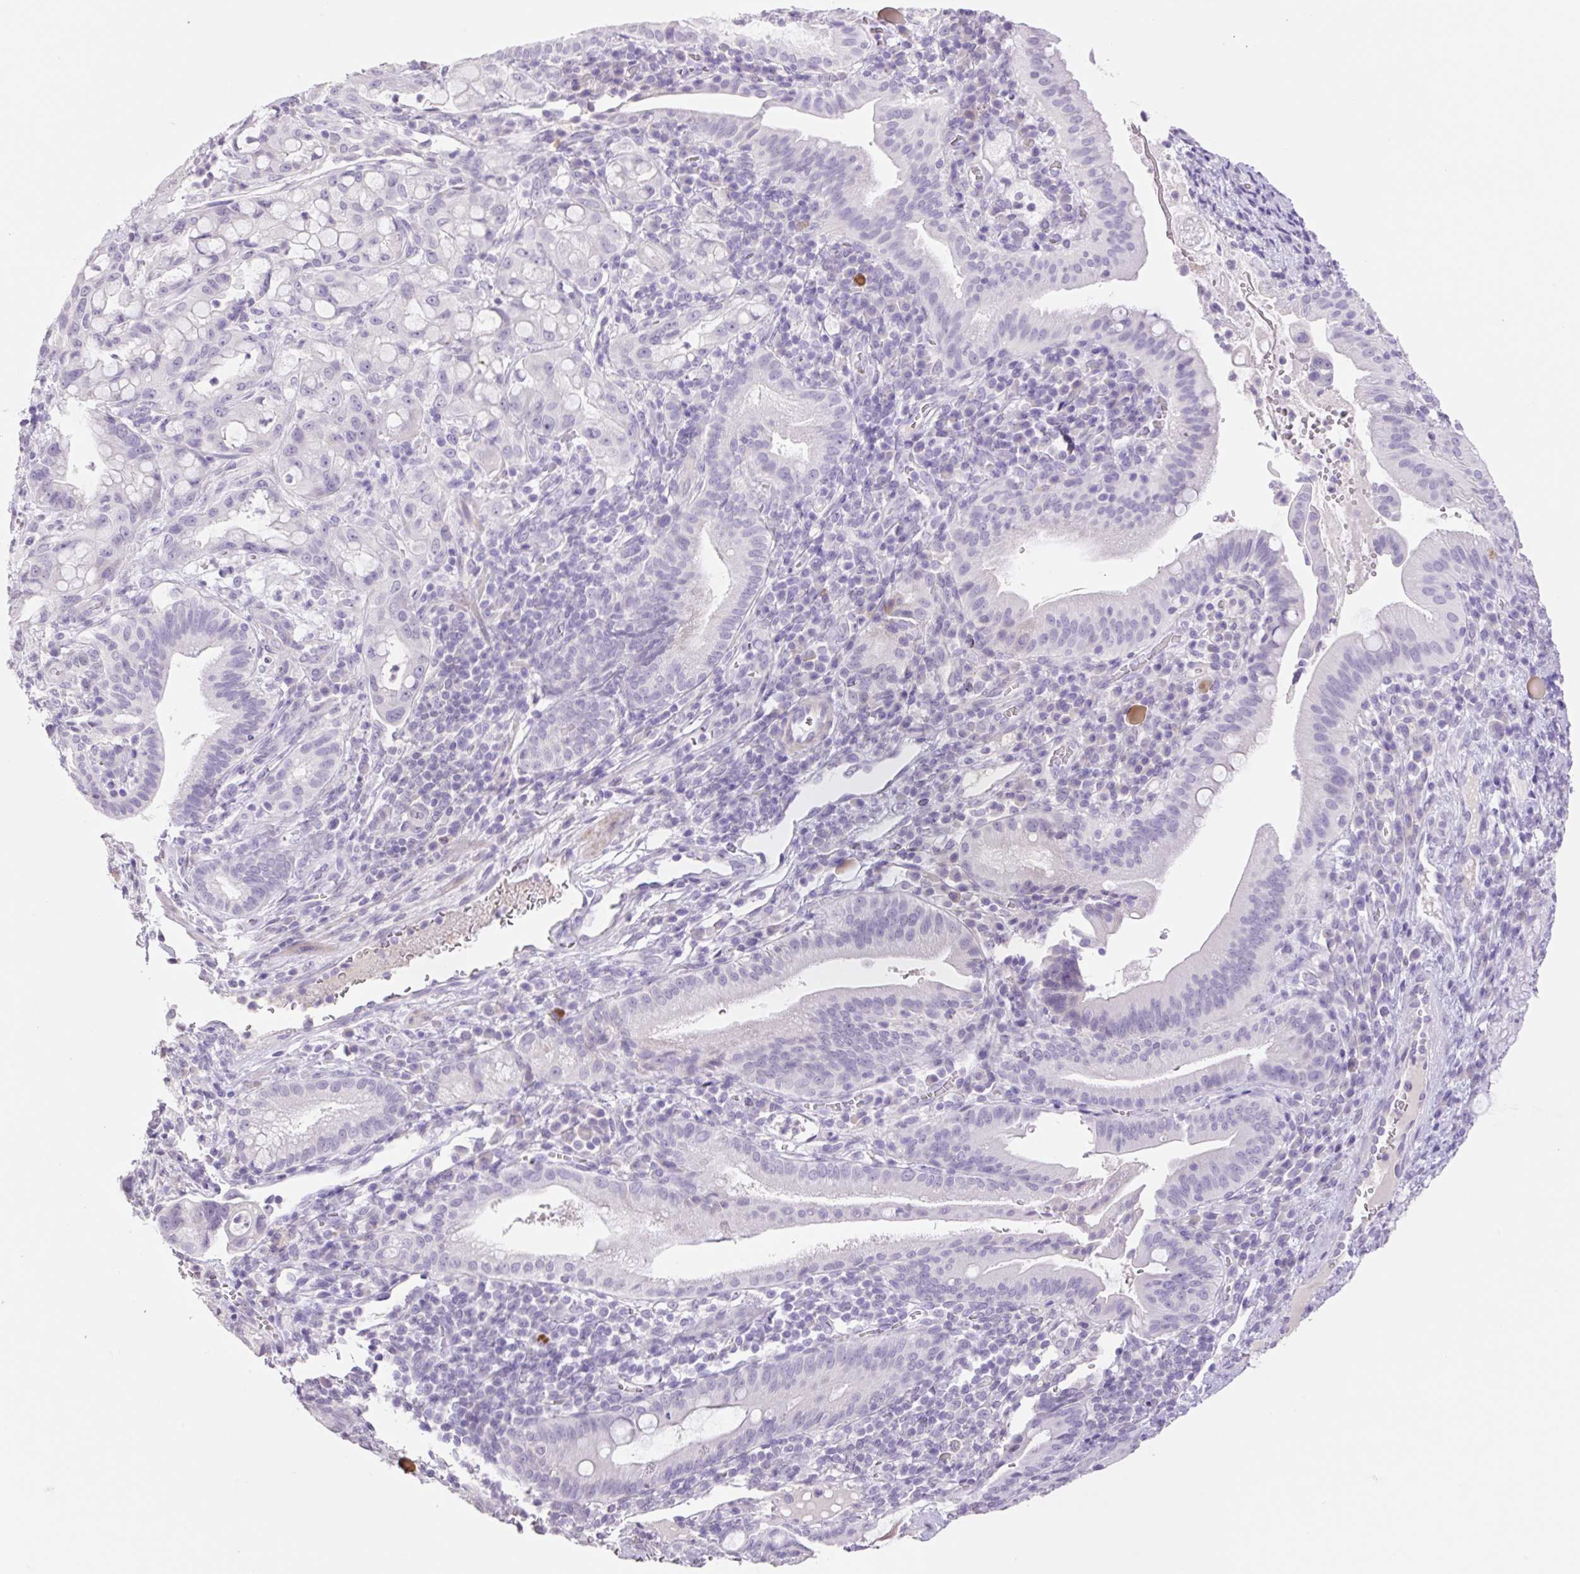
{"staining": {"intensity": "negative", "quantity": "none", "location": "none"}, "tissue": "pancreatic cancer", "cell_type": "Tumor cells", "image_type": "cancer", "snomed": [{"axis": "morphology", "description": "Adenocarcinoma, NOS"}, {"axis": "topography", "description": "Pancreas"}], "caption": "Immunohistochemistry photomicrograph of neoplastic tissue: human pancreatic adenocarcinoma stained with DAB (3,3'-diaminobenzidine) demonstrates no significant protein positivity in tumor cells.", "gene": "HCRTR2", "patient": {"sex": "male", "age": 68}}